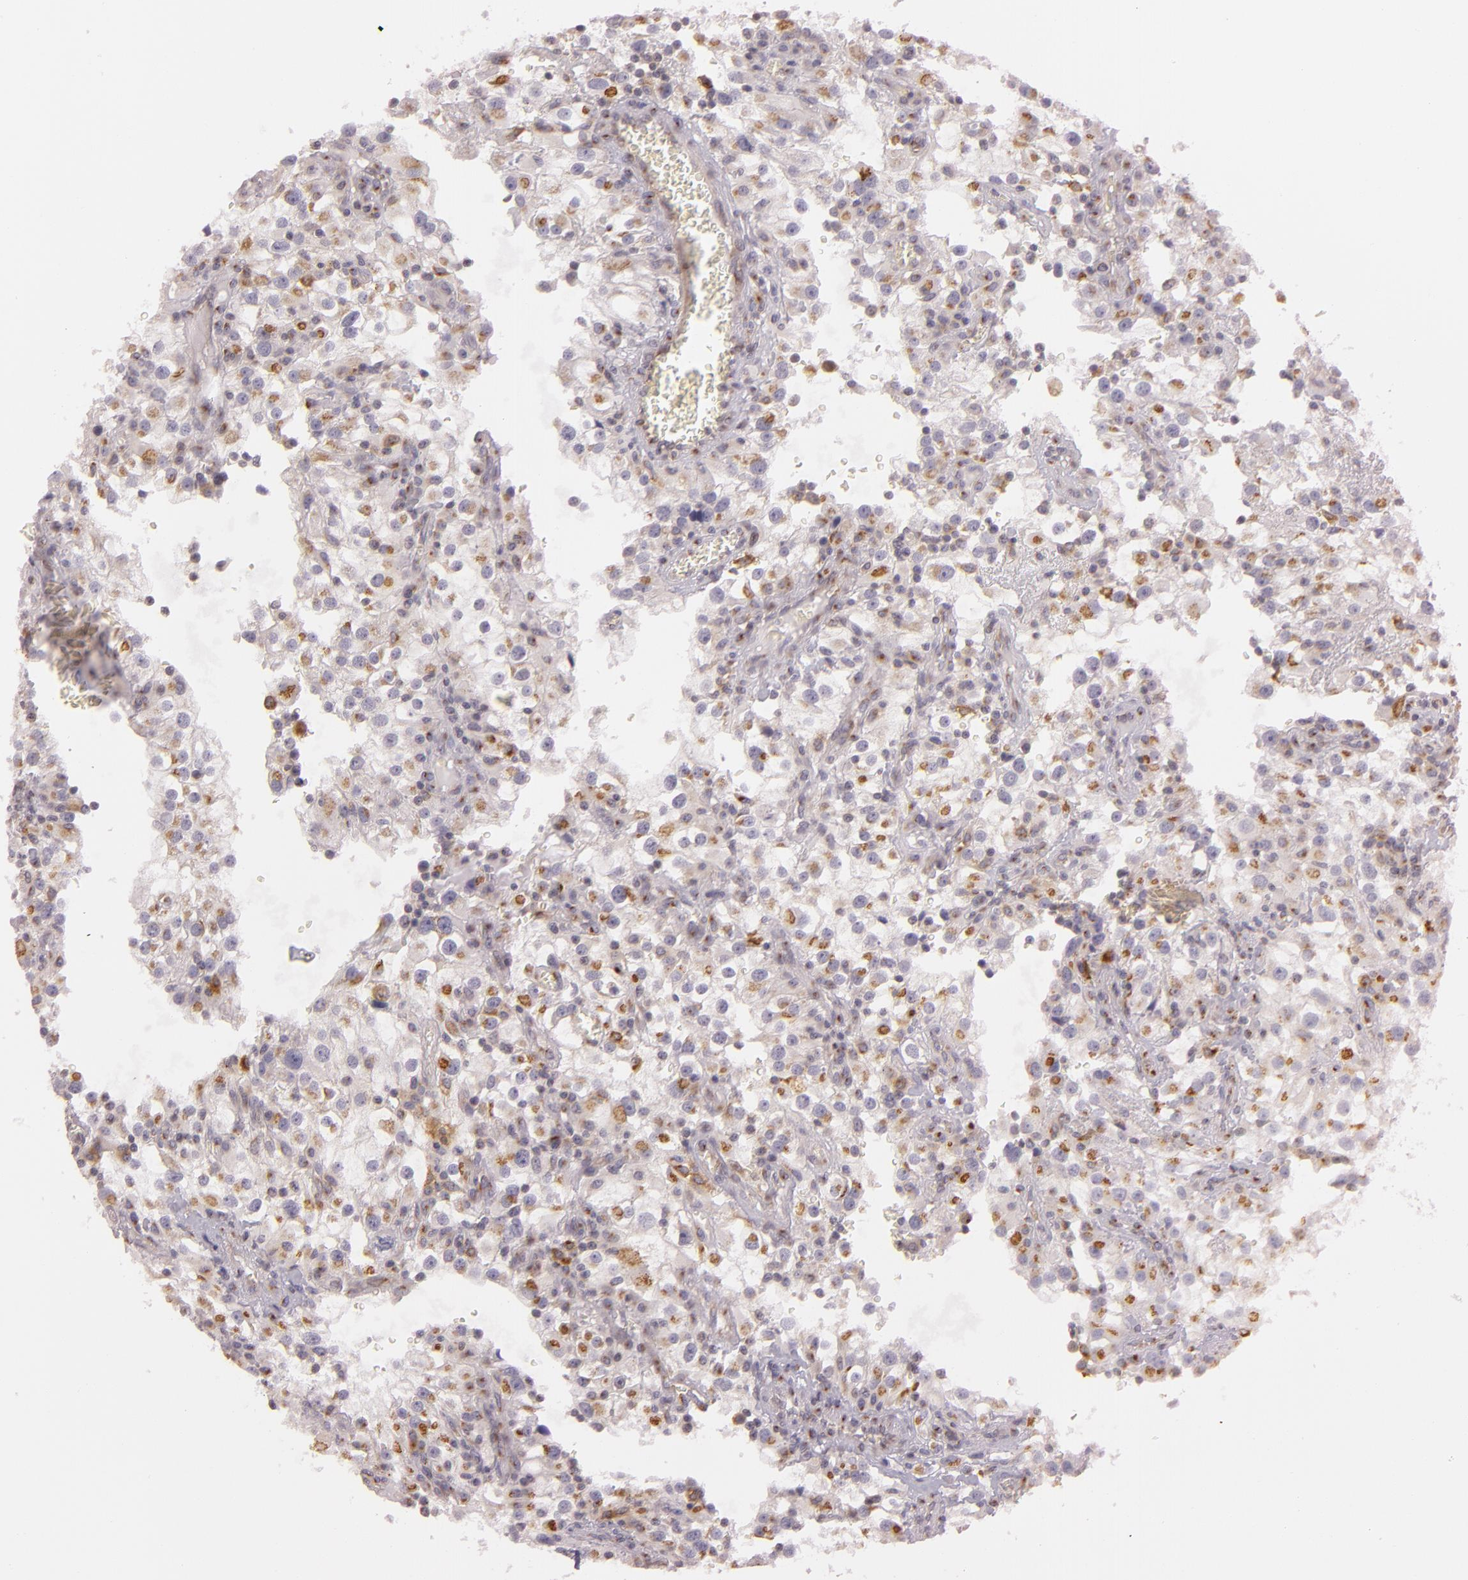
{"staining": {"intensity": "weak", "quantity": ">75%", "location": "cytoplasmic/membranous"}, "tissue": "renal cancer", "cell_type": "Tumor cells", "image_type": "cancer", "snomed": [{"axis": "morphology", "description": "Adenocarcinoma, NOS"}, {"axis": "topography", "description": "Kidney"}], "caption": "Renal cancer (adenocarcinoma) stained for a protein reveals weak cytoplasmic/membranous positivity in tumor cells. The protein is shown in brown color, while the nuclei are stained blue.", "gene": "LGMN", "patient": {"sex": "female", "age": 52}}